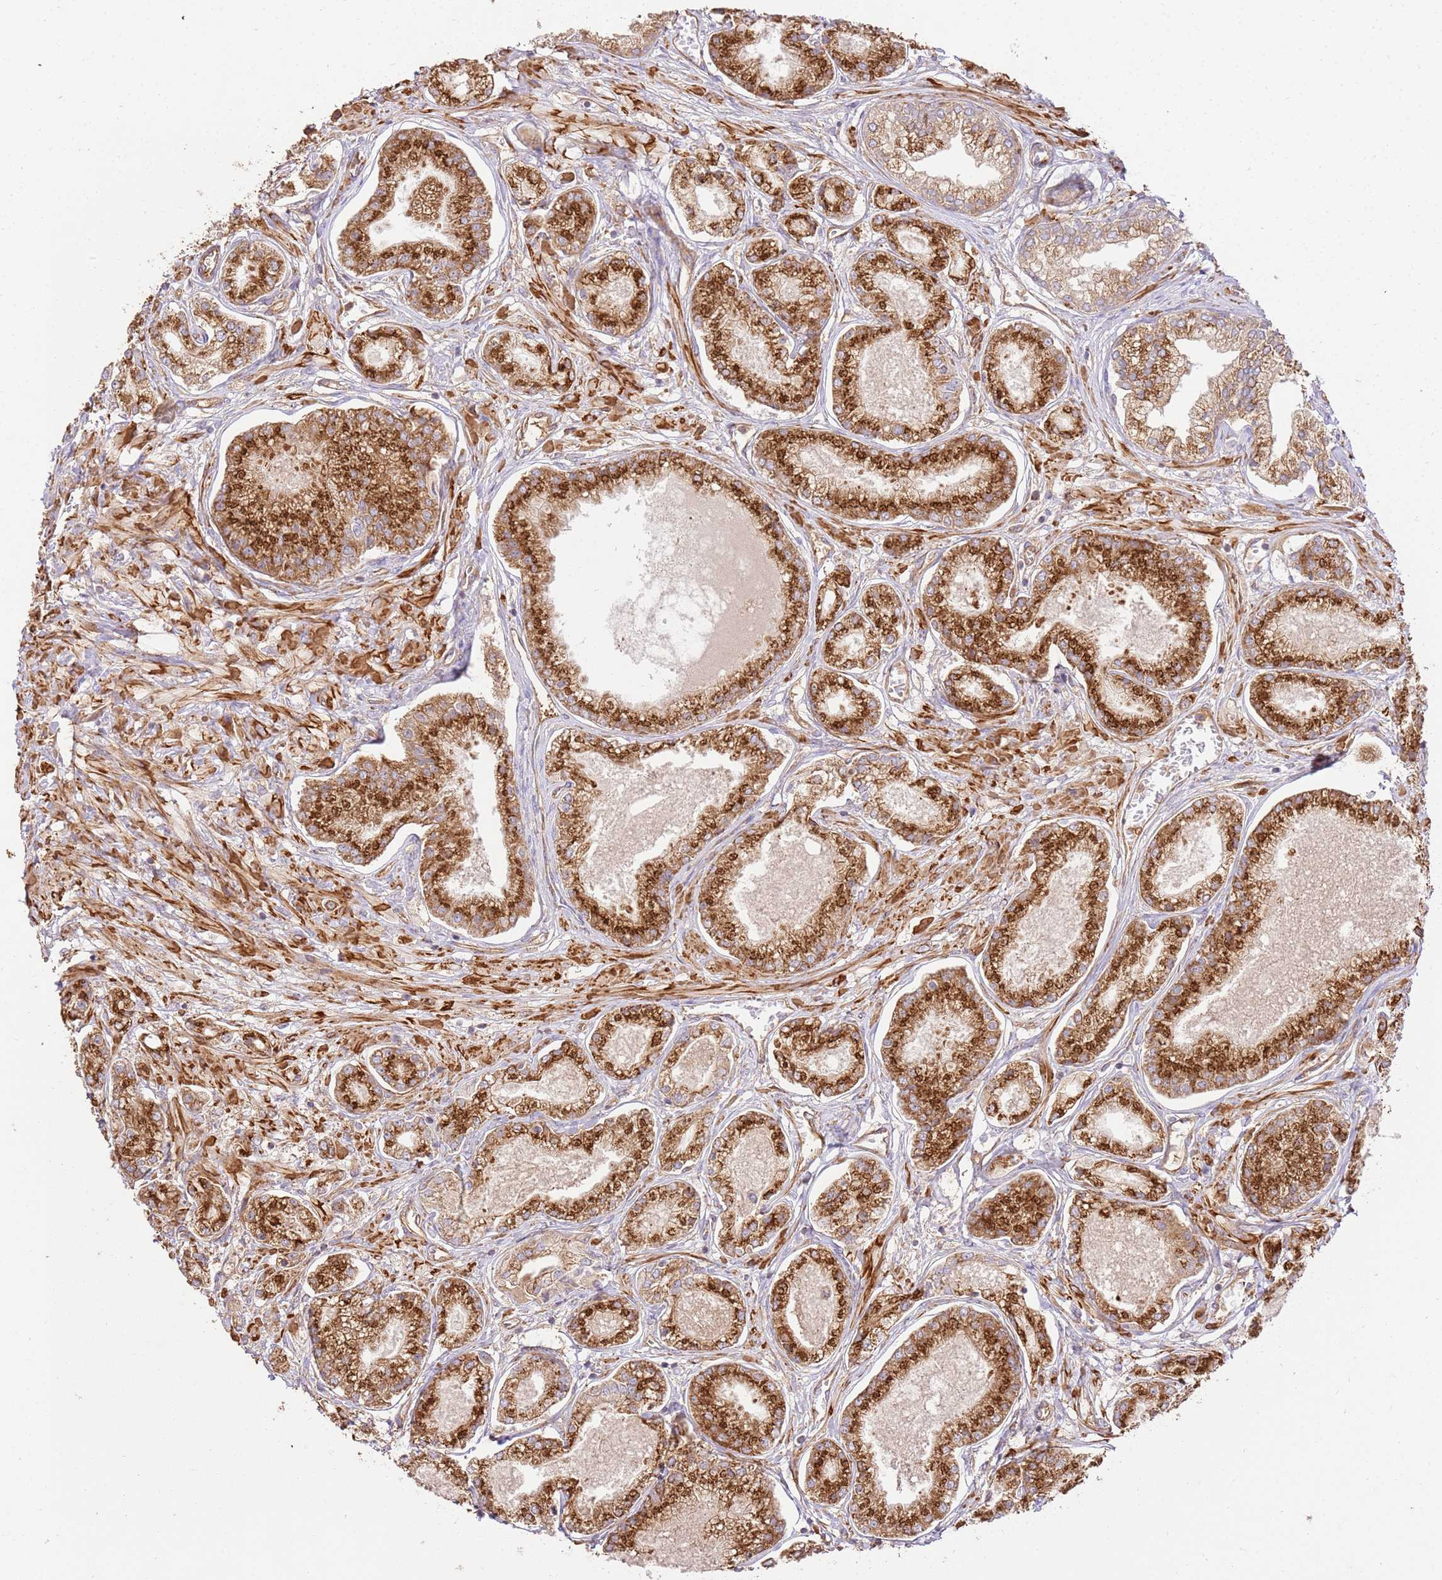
{"staining": {"intensity": "strong", "quantity": ">75%", "location": "cytoplasmic/membranous"}, "tissue": "prostate cancer", "cell_type": "Tumor cells", "image_type": "cancer", "snomed": [{"axis": "morphology", "description": "Adenocarcinoma, NOS"}, {"axis": "topography", "description": "Prostate and seminal vesicle, NOS"}], "caption": "A histopathology image of human prostate adenocarcinoma stained for a protein reveals strong cytoplasmic/membranous brown staining in tumor cells. (DAB = brown stain, brightfield microscopy at high magnification).", "gene": "ZBTB39", "patient": {"sex": "male", "age": 76}}